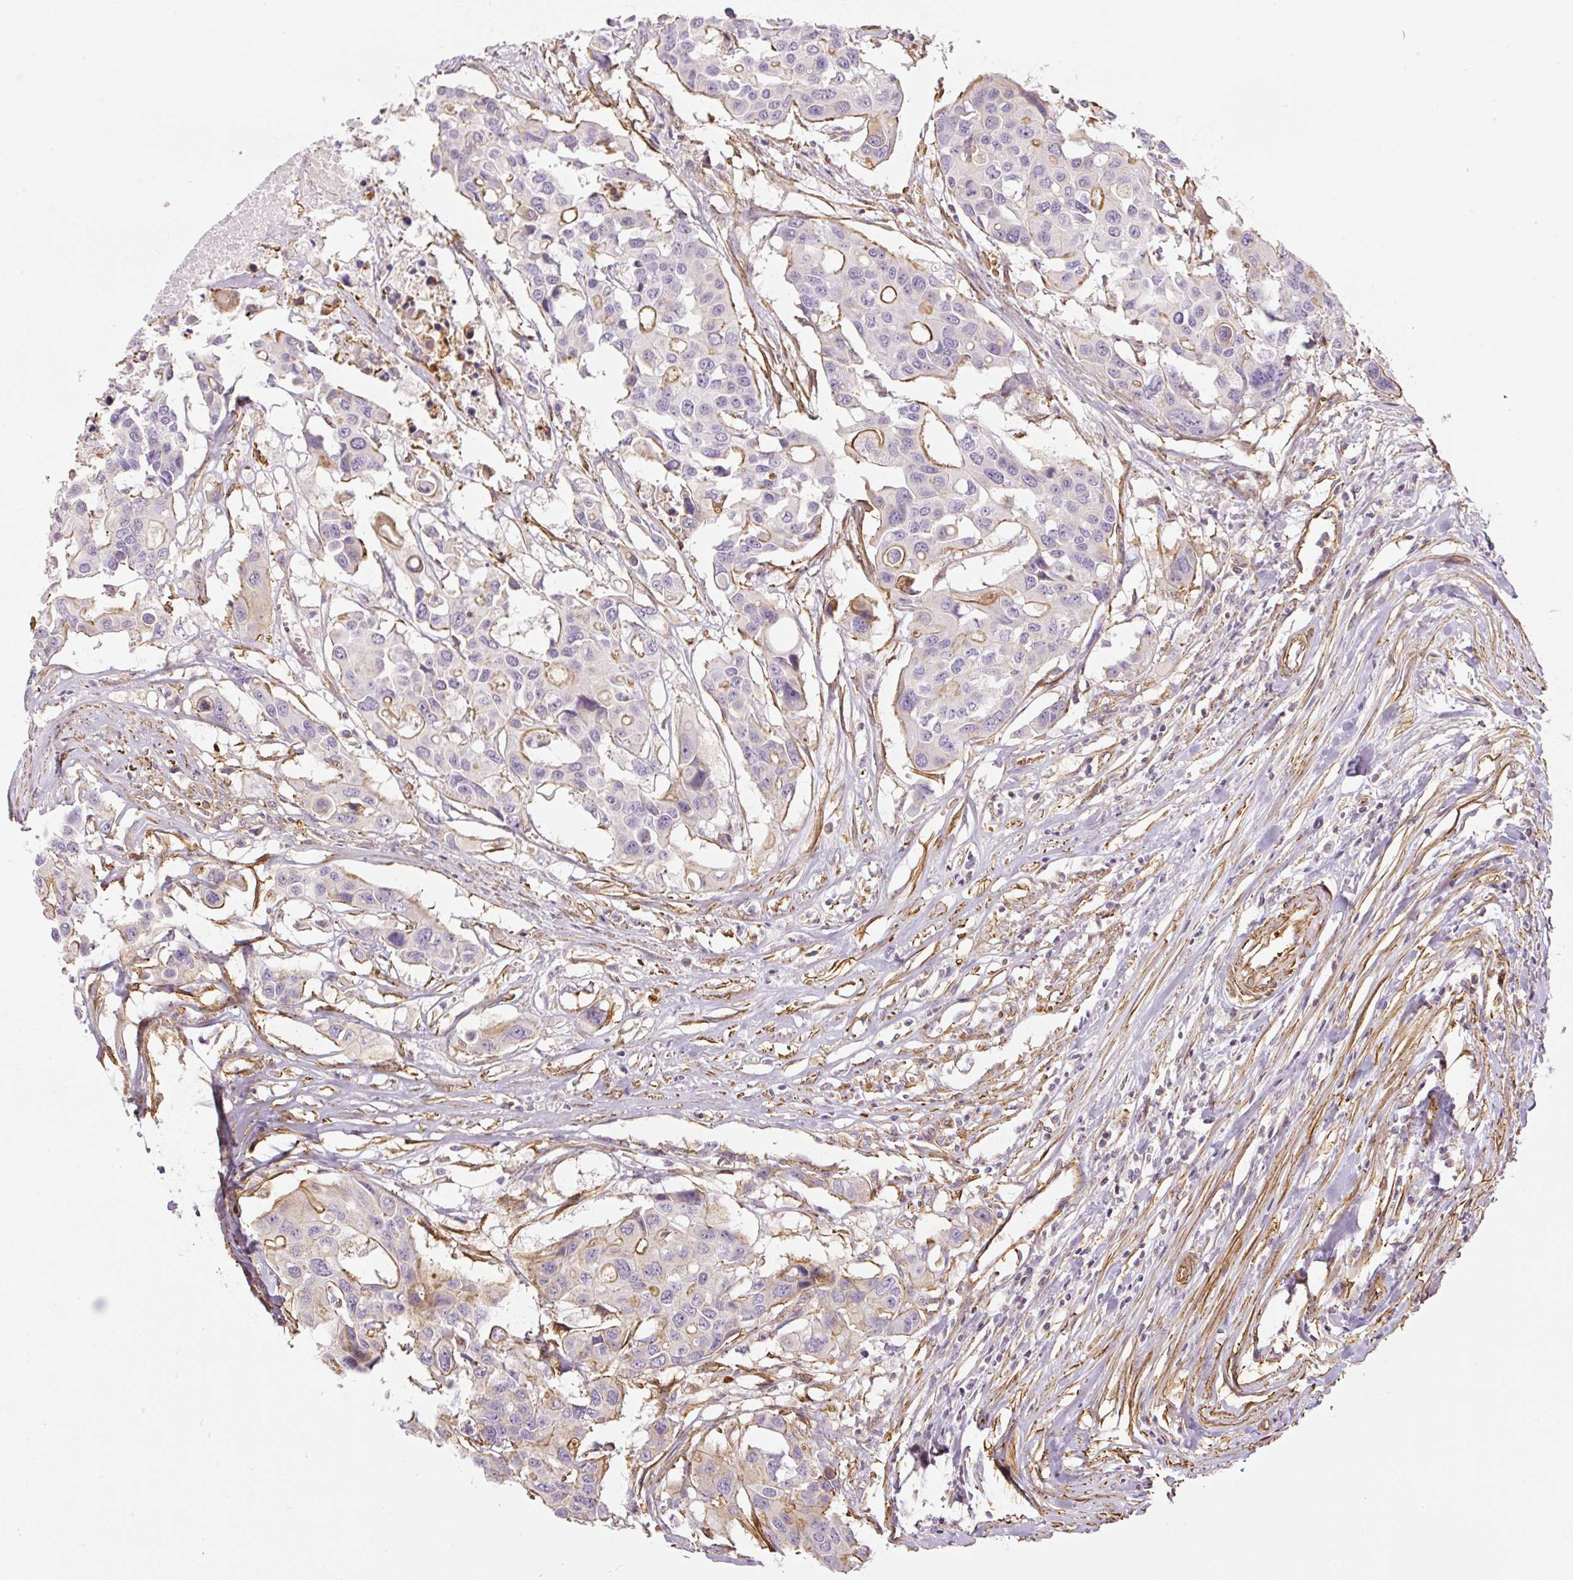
{"staining": {"intensity": "moderate", "quantity": "<25%", "location": "cytoplasmic/membranous"}, "tissue": "colorectal cancer", "cell_type": "Tumor cells", "image_type": "cancer", "snomed": [{"axis": "morphology", "description": "Adenocarcinoma, NOS"}, {"axis": "topography", "description": "Colon"}], "caption": "Immunohistochemical staining of colorectal cancer reveals moderate cytoplasmic/membranous protein positivity in approximately <25% of tumor cells.", "gene": "MYL12A", "patient": {"sex": "male", "age": 77}}